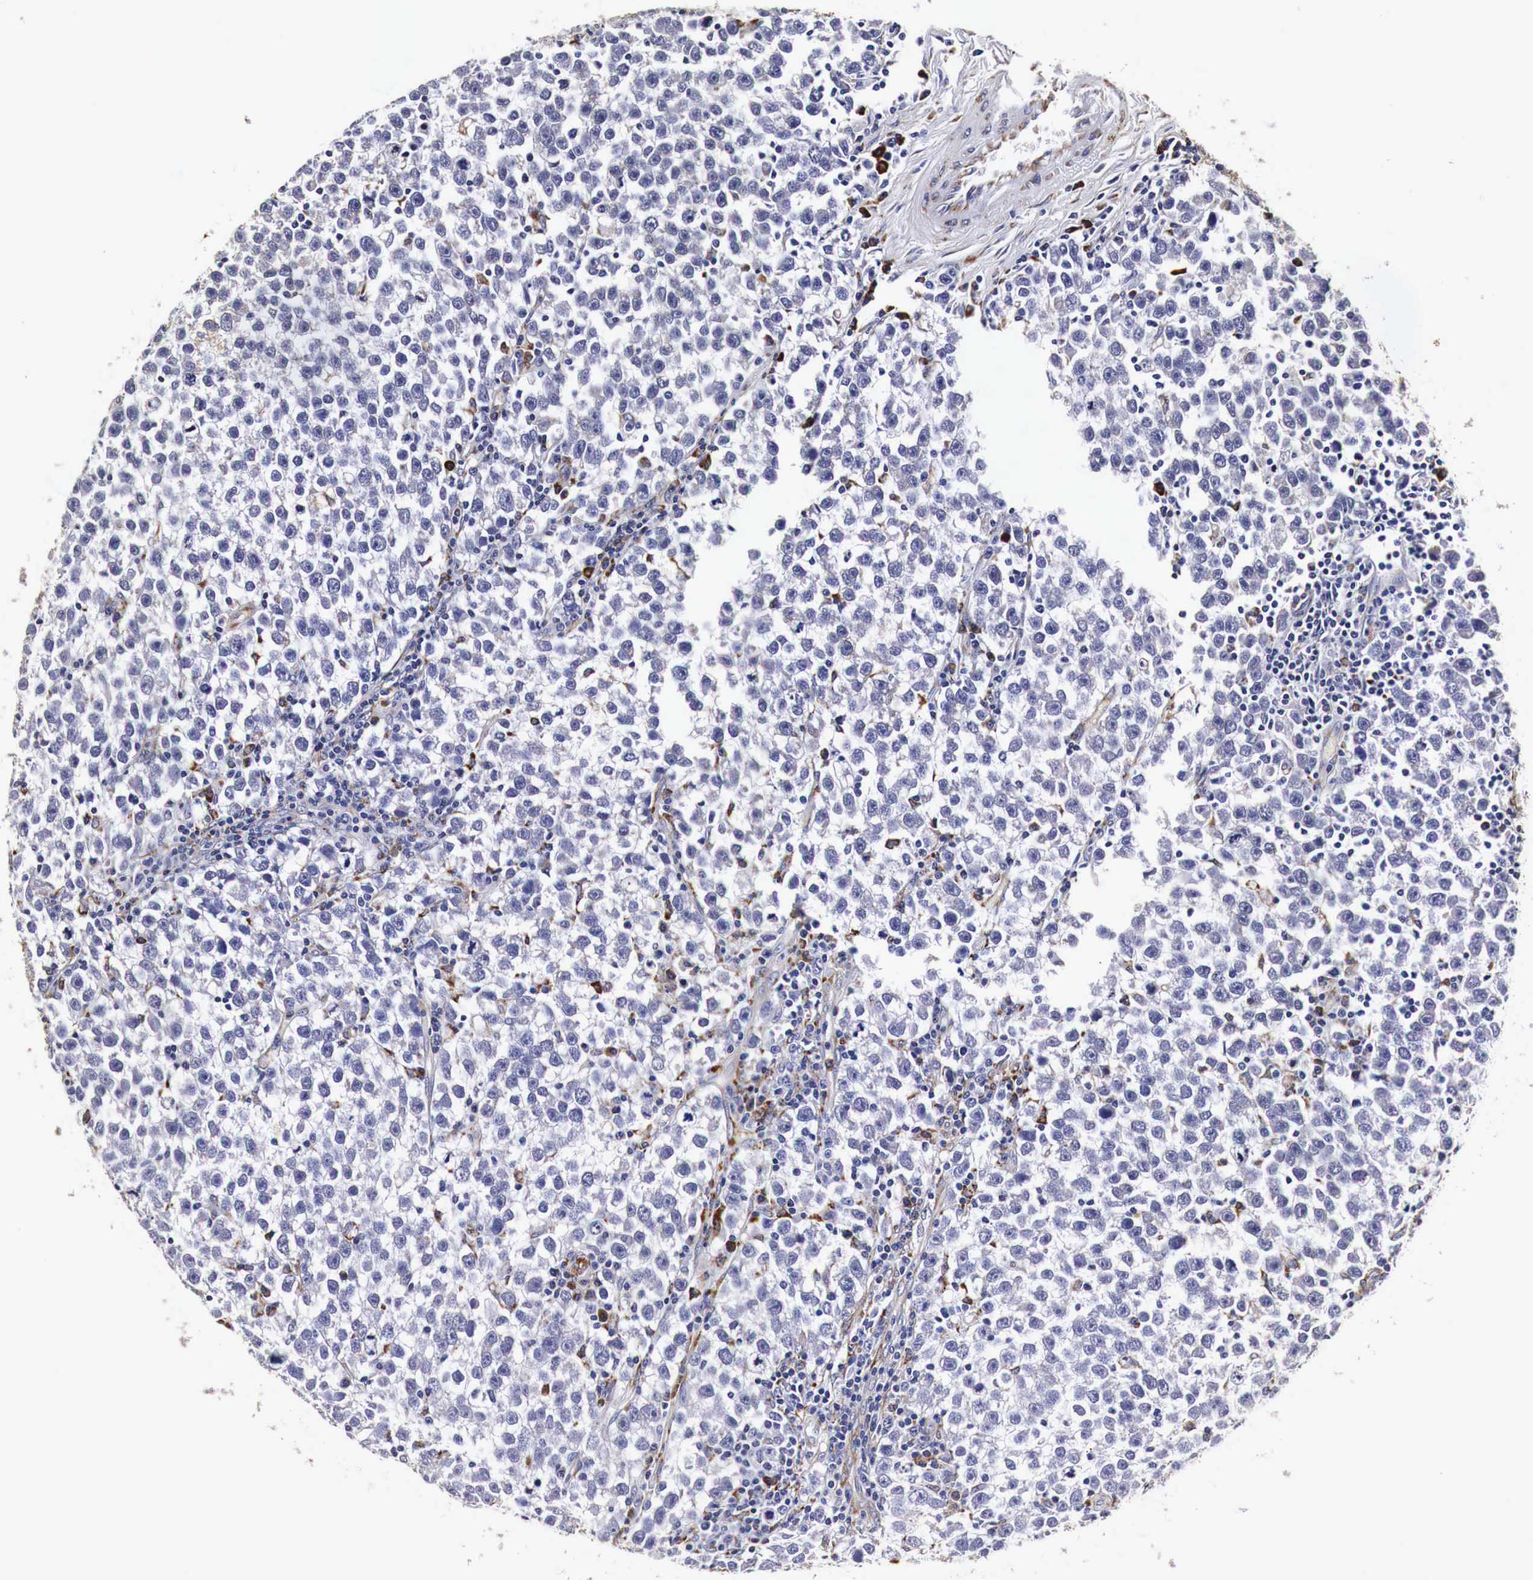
{"staining": {"intensity": "negative", "quantity": "none", "location": "none"}, "tissue": "testis cancer", "cell_type": "Tumor cells", "image_type": "cancer", "snomed": [{"axis": "morphology", "description": "Seminoma, NOS"}, {"axis": "topography", "description": "Testis"}], "caption": "Seminoma (testis) was stained to show a protein in brown. There is no significant positivity in tumor cells.", "gene": "CKAP4", "patient": {"sex": "male", "age": 43}}